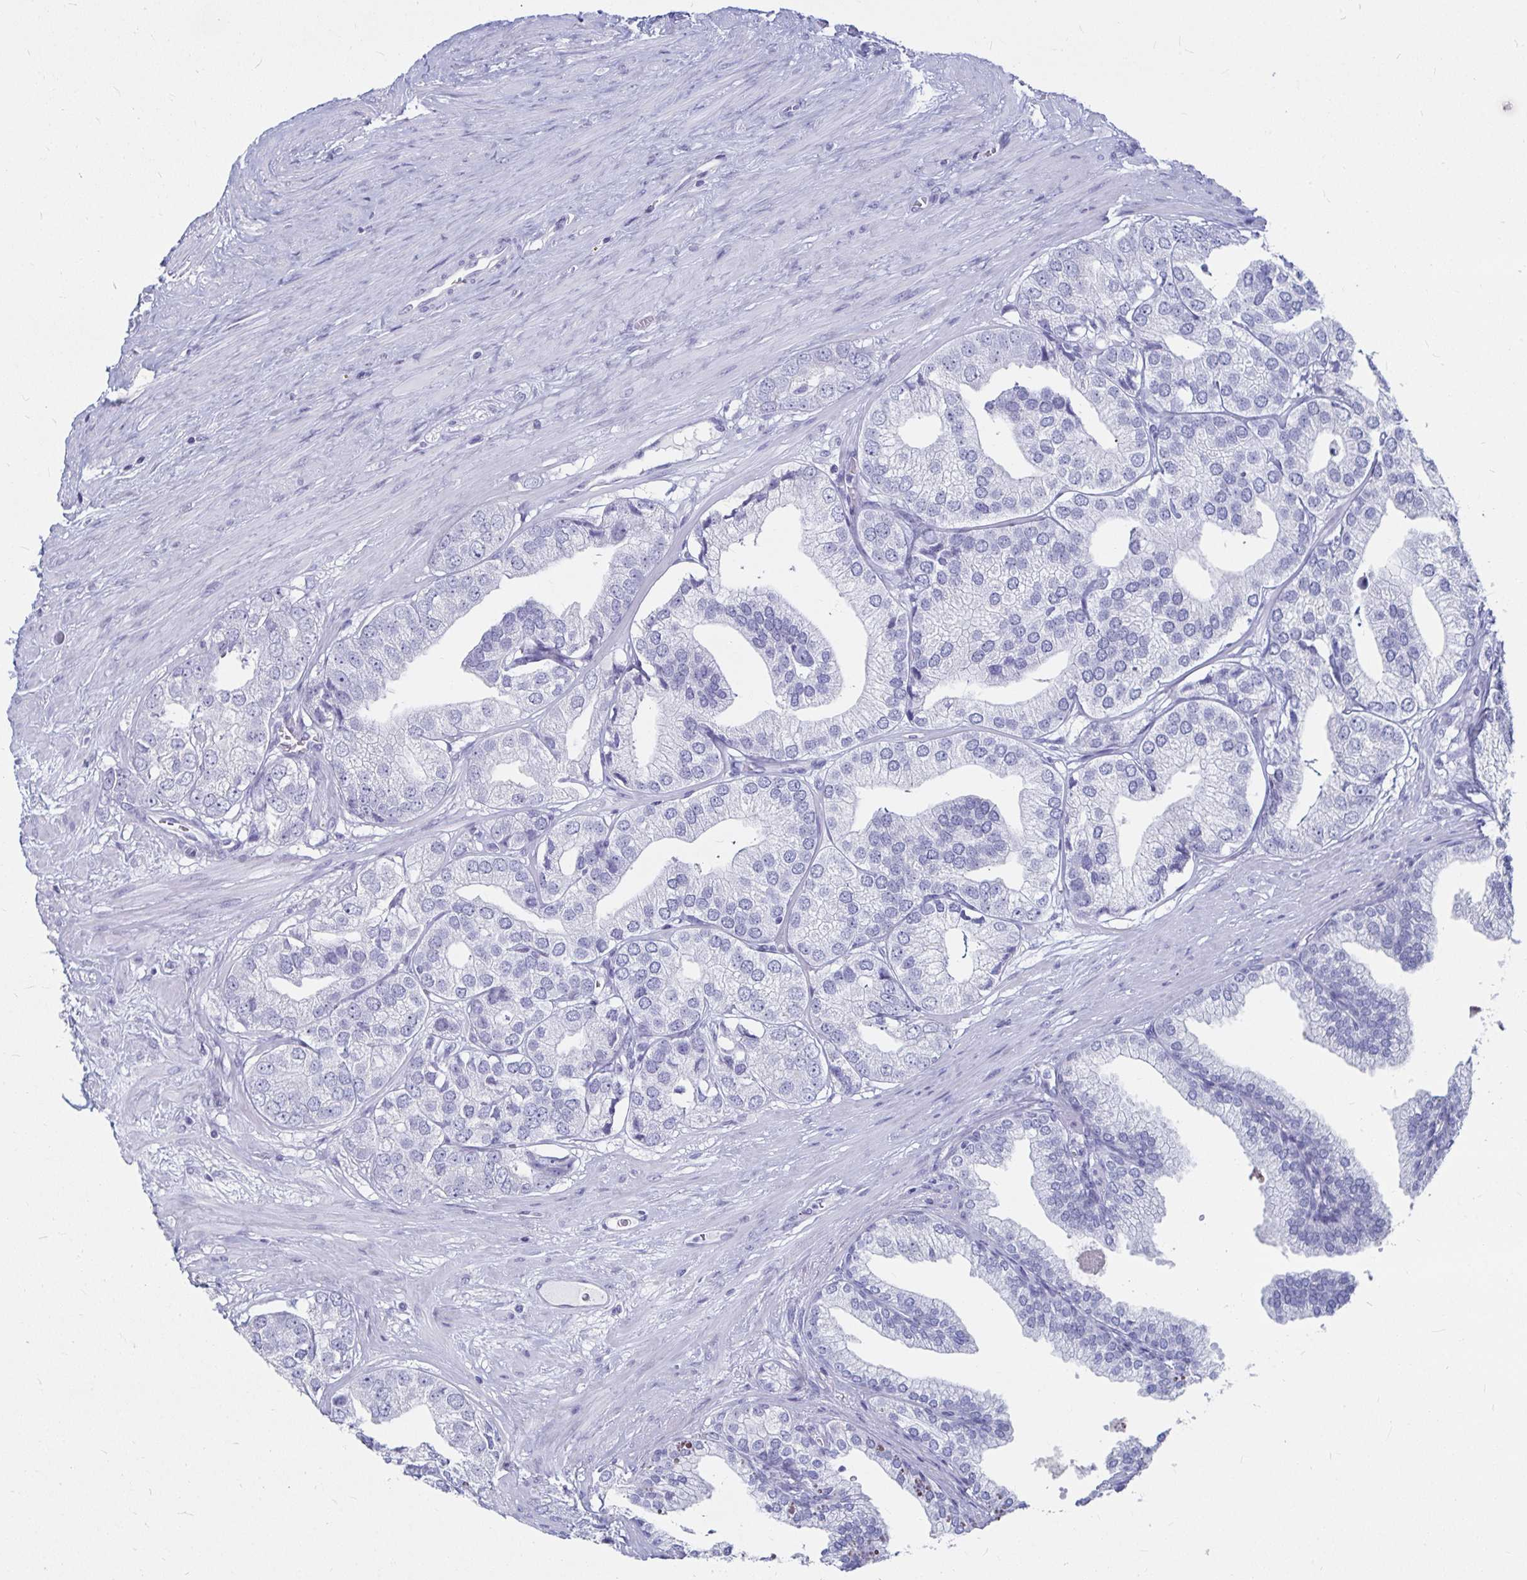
{"staining": {"intensity": "negative", "quantity": "none", "location": "none"}, "tissue": "prostate cancer", "cell_type": "Tumor cells", "image_type": "cancer", "snomed": [{"axis": "morphology", "description": "Adenocarcinoma, High grade"}, {"axis": "topography", "description": "Prostate"}], "caption": "An image of prostate cancer (adenocarcinoma (high-grade)) stained for a protein displays no brown staining in tumor cells.", "gene": "CA9", "patient": {"sex": "male", "age": 58}}